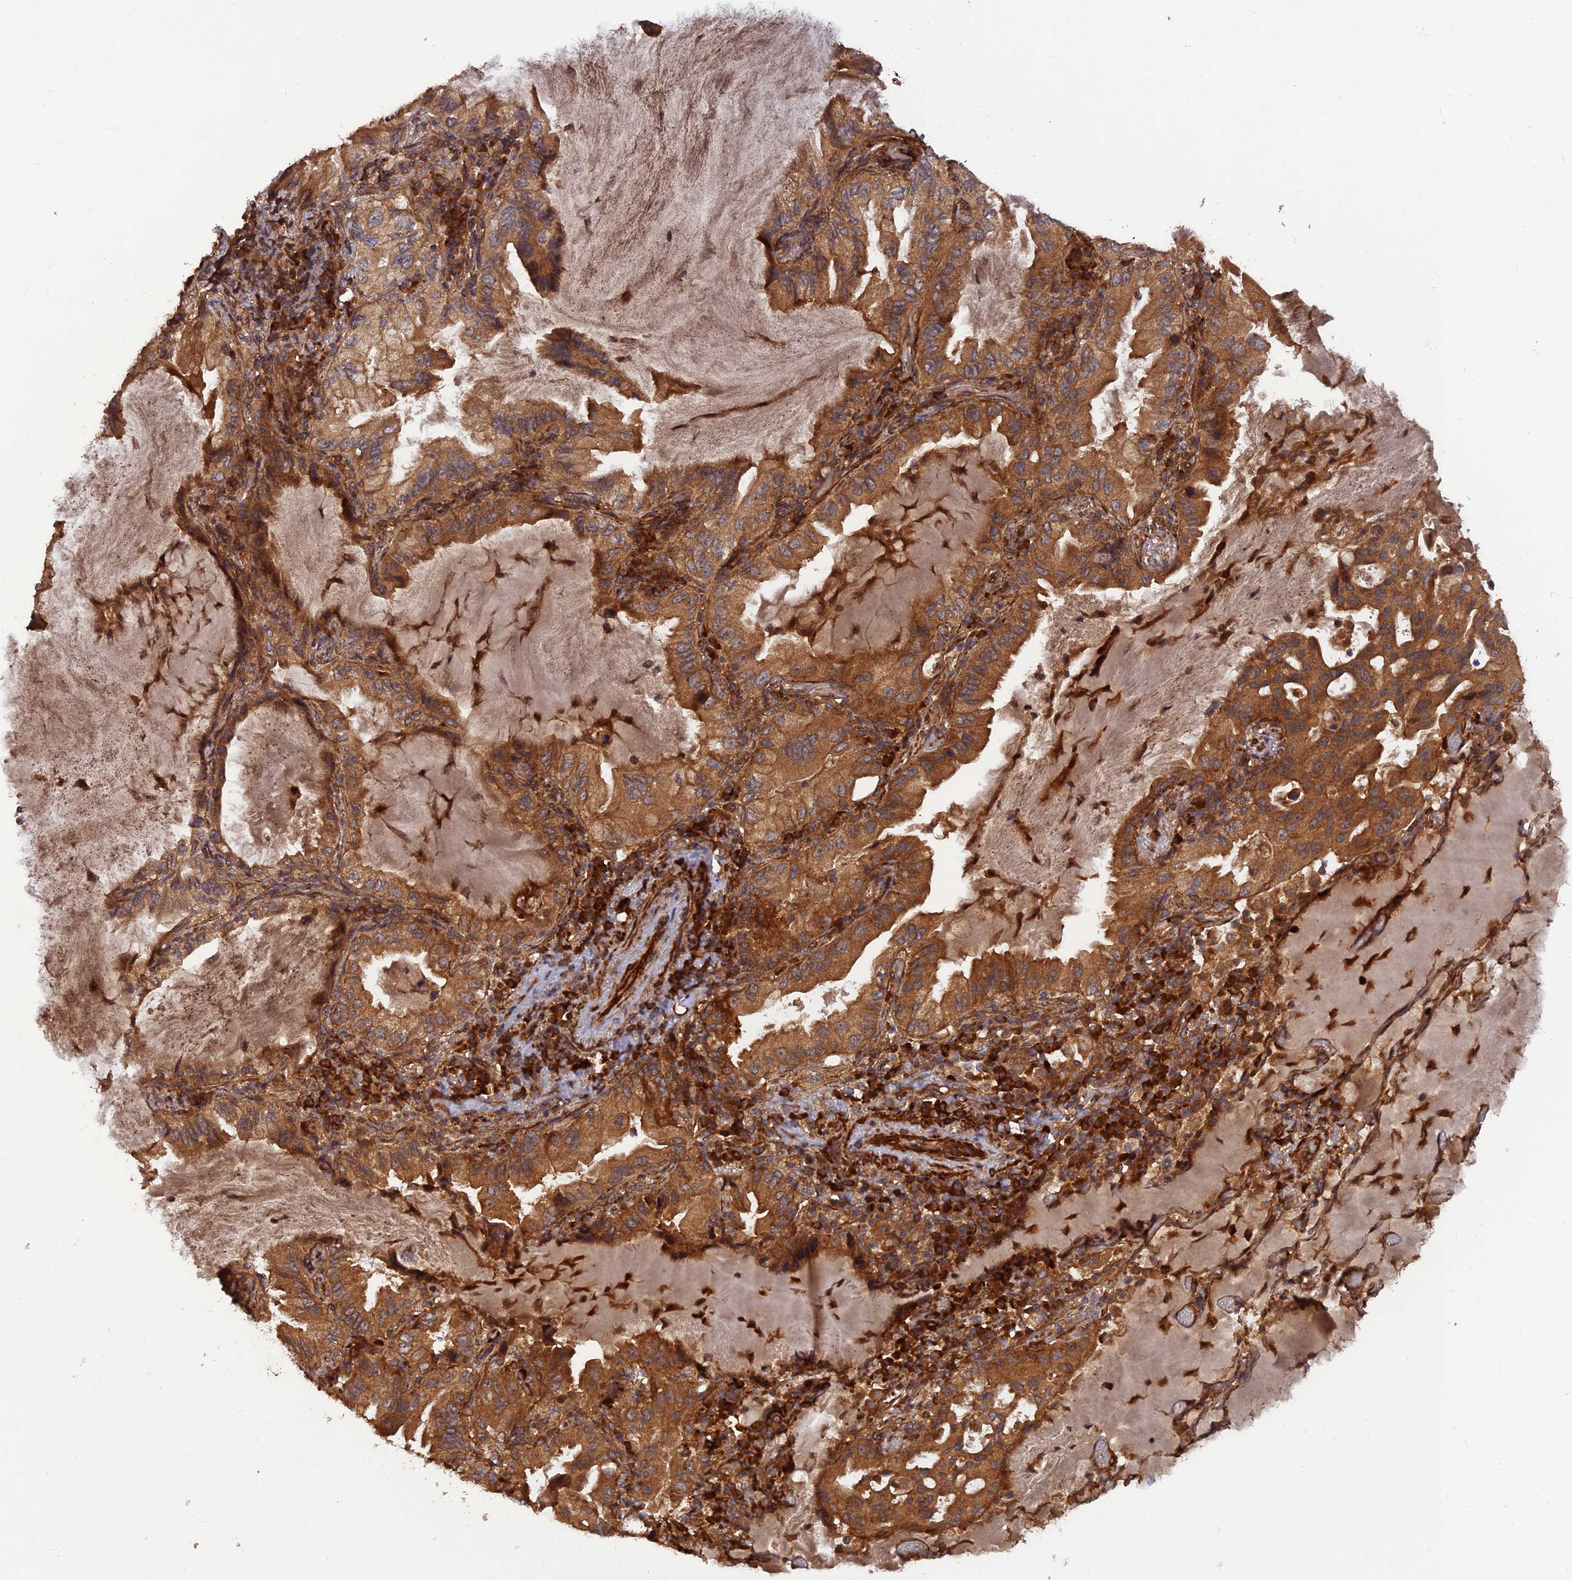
{"staining": {"intensity": "moderate", "quantity": ">75%", "location": "cytoplasmic/membranous"}, "tissue": "lung cancer", "cell_type": "Tumor cells", "image_type": "cancer", "snomed": [{"axis": "morphology", "description": "Adenocarcinoma, NOS"}, {"axis": "topography", "description": "Lung"}], "caption": "Brown immunohistochemical staining in human lung adenocarcinoma shows moderate cytoplasmic/membranous staining in approximately >75% of tumor cells.", "gene": "RELCH", "patient": {"sex": "female", "age": 69}}